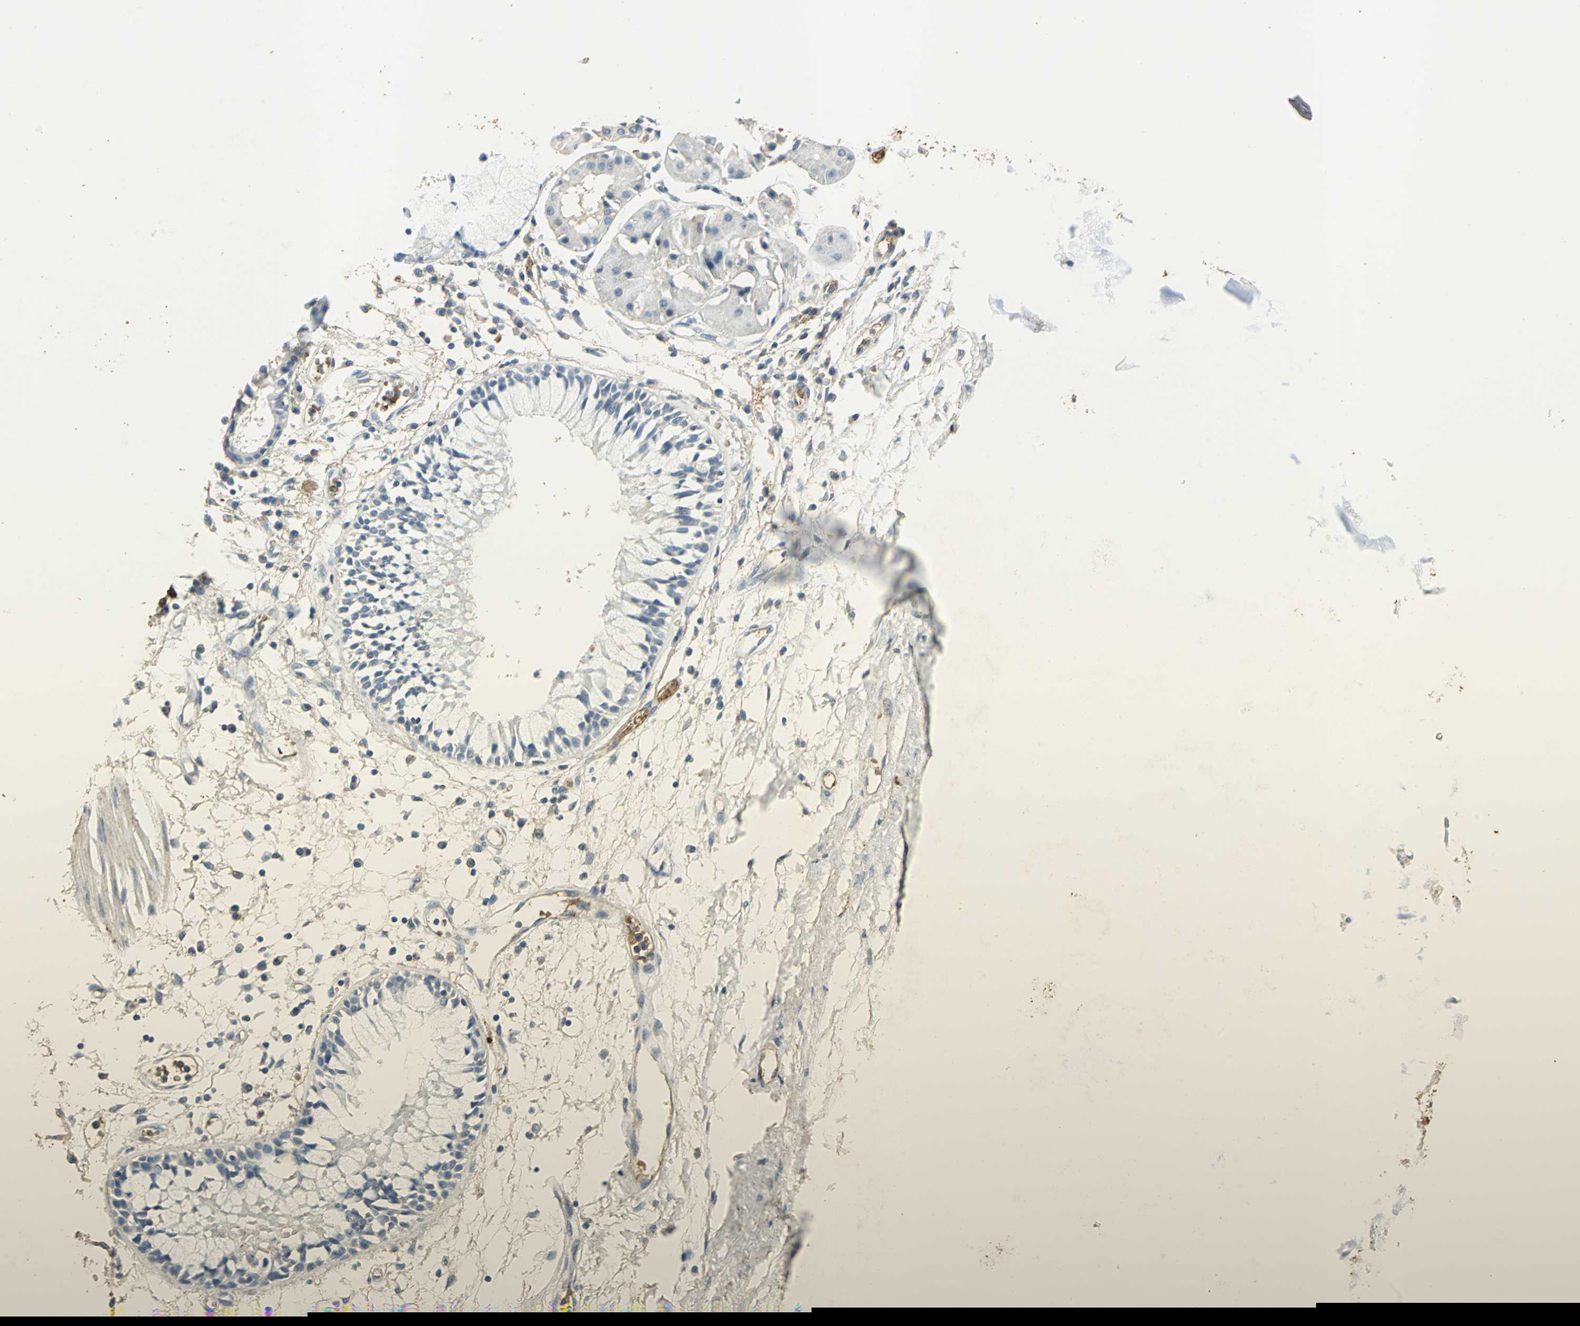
{"staining": {"intensity": "strong", "quantity": ">75%", "location": "cytoplasmic/membranous"}, "tissue": "adipose tissue", "cell_type": "Adipocytes", "image_type": "normal", "snomed": [{"axis": "morphology", "description": "Normal tissue, NOS"}, {"axis": "morphology", "description": "Adenocarcinoma, NOS"}, {"axis": "topography", "description": "Cartilage tissue"}, {"axis": "topography", "description": "Bronchus"}, {"axis": "topography", "description": "Lung"}], "caption": "Adipose tissue stained with DAB immunohistochemistry exhibits high levels of strong cytoplasmic/membranous positivity in about >75% of adipocytes.", "gene": "TRAPPC2", "patient": {"sex": "female", "age": 67}}